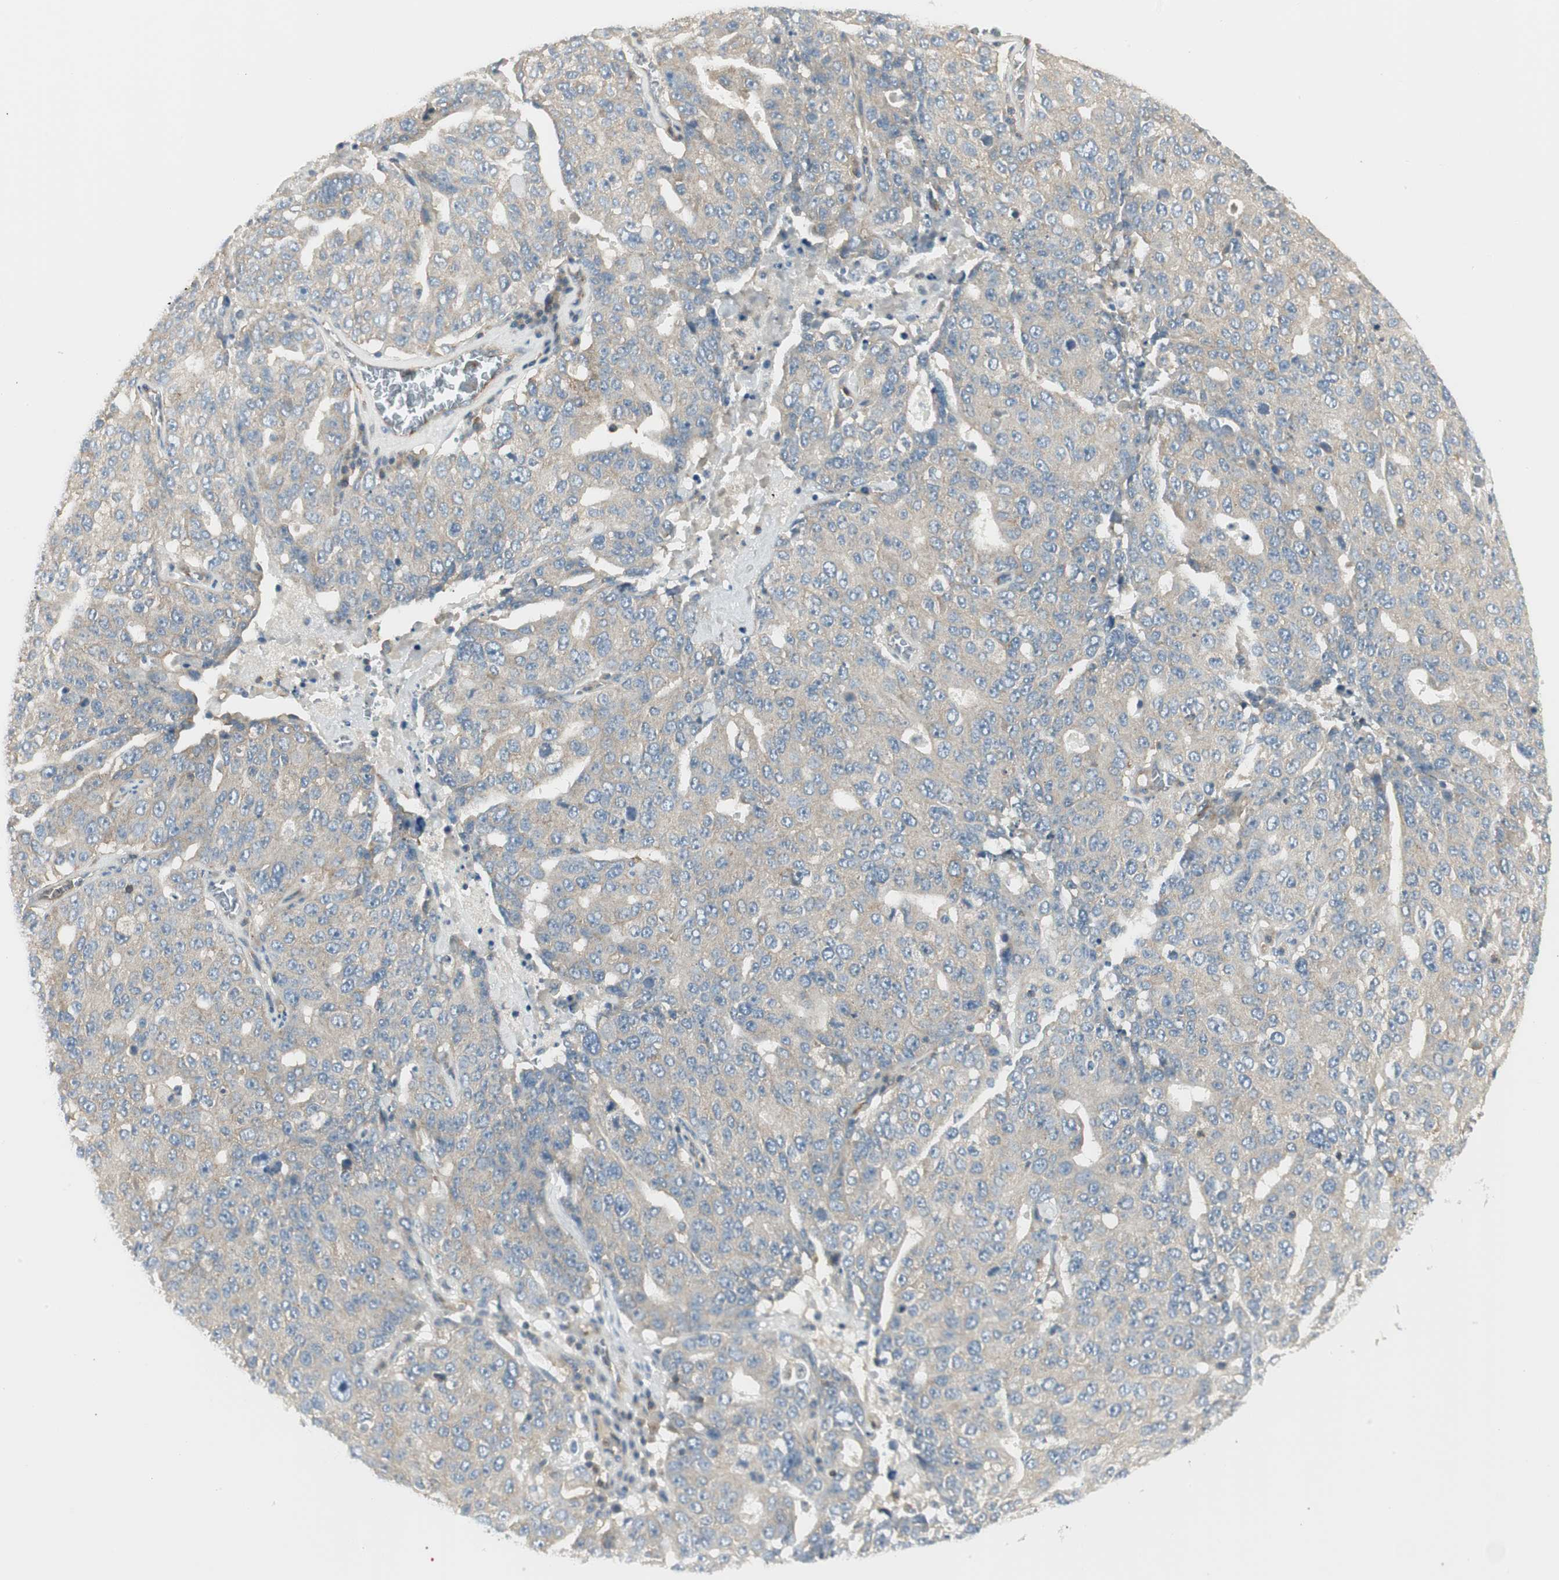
{"staining": {"intensity": "weak", "quantity": ">75%", "location": "cytoplasmic/membranous"}, "tissue": "ovarian cancer", "cell_type": "Tumor cells", "image_type": "cancer", "snomed": [{"axis": "morphology", "description": "Carcinoma, endometroid"}, {"axis": "topography", "description": "Ovary"}], "caption": "Protein expression by immunohistochemistry exhibits weak cytoplasmic/membranous expression in approximately >75% of tumor cells in endometroid carcinoma (ovarian).", "gene": "AGFG1", "patient": {"sex": "female", "age": 62}}